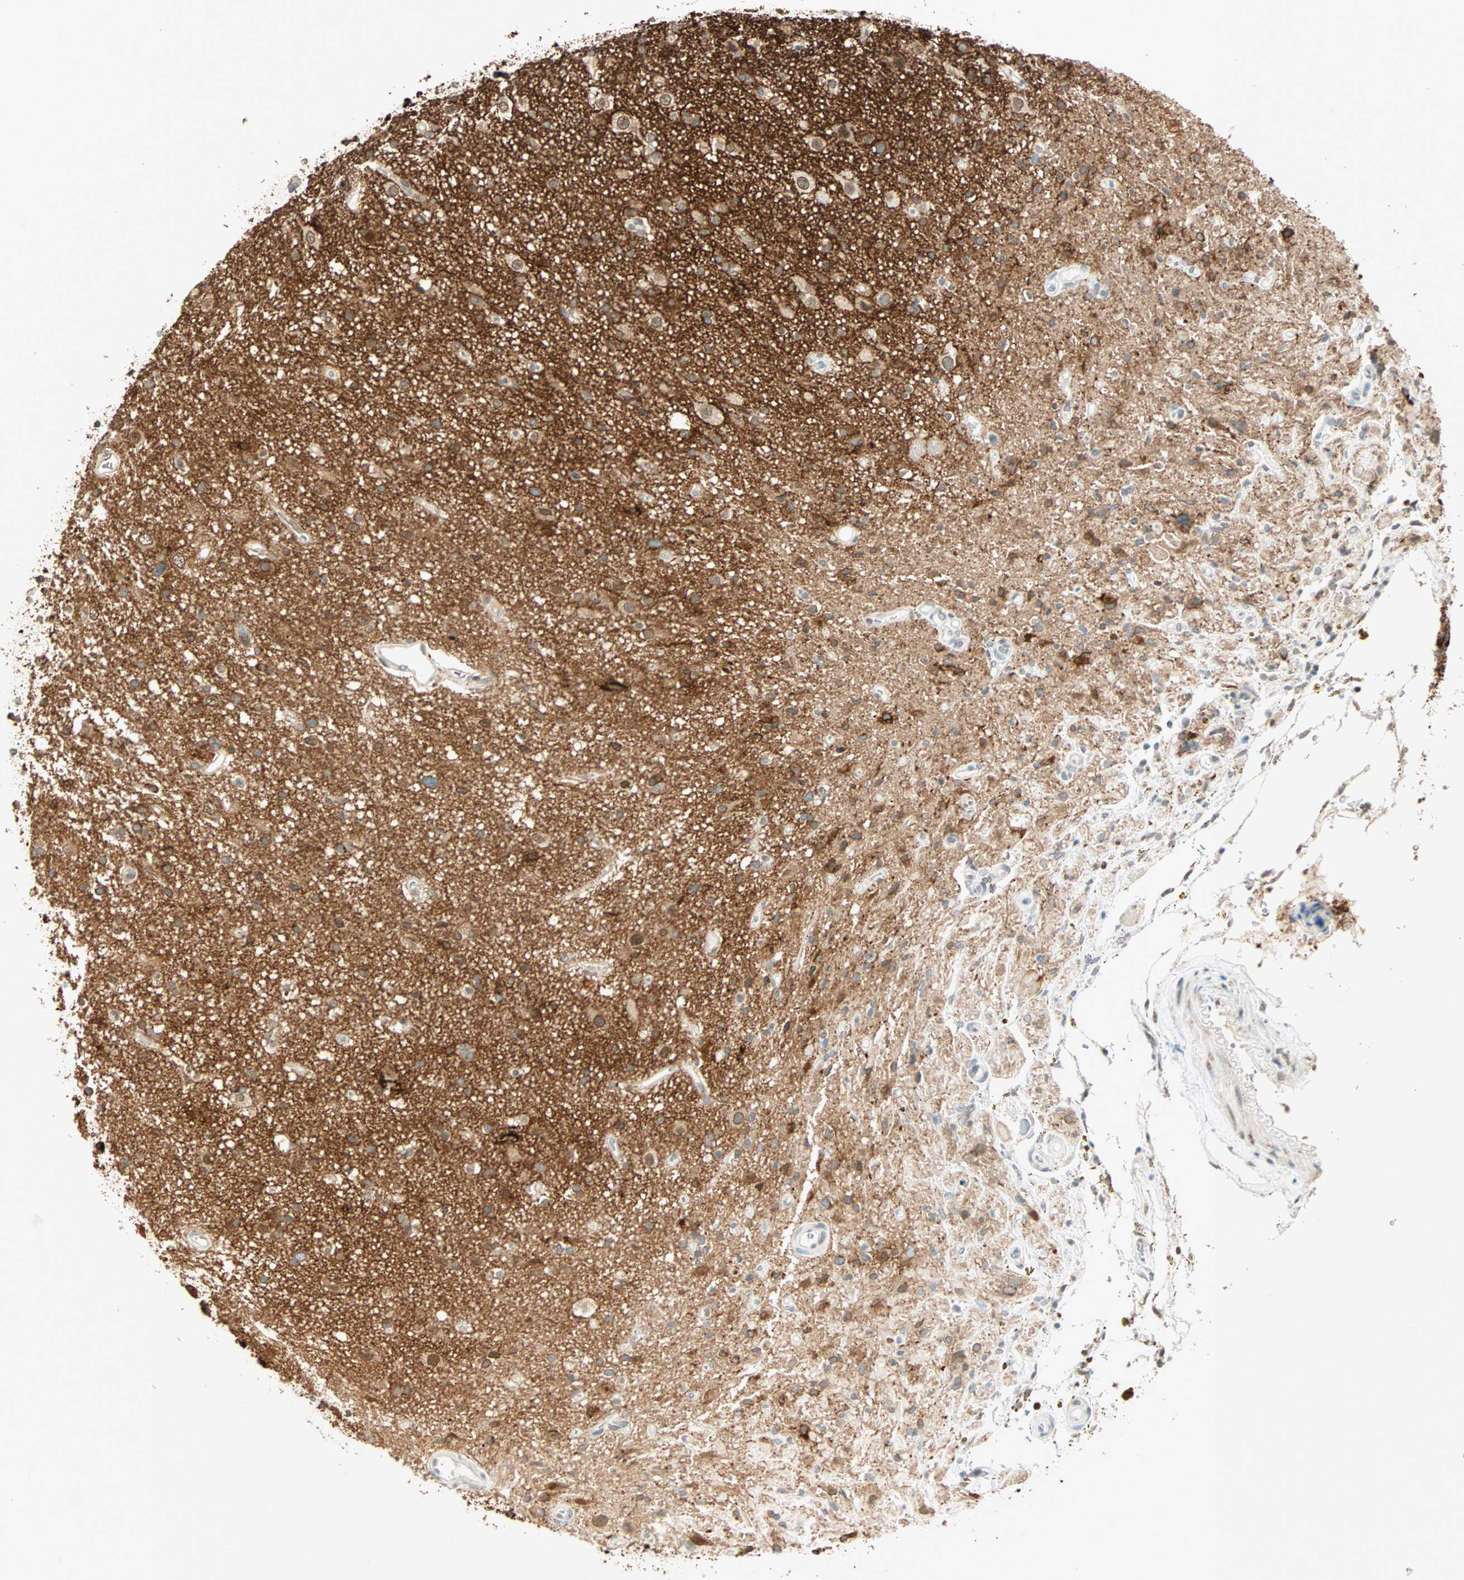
{"staining": {"intensity": "moderate", "quantity": ">75%", "location": "cytoplasmic/membranous"}, "tissue": "glioma", "cell_type": "Tumor cells", "image_type": "cancer", "snomed": [{"axis": "morphology", "description": "Glioma, malignant, High grade"}, {"axis": "topography", "description": "Brain"}], "caption": "Immunohistochemistry of human high-grade glioma (malignant) demonstrates medium levels of moderate cytoplasmic/membranous expression in approximately >75% of tumor cells. Nuclei are stained in blue.", "gene": "BCAN", "patient": {"sex": "male", "age": 33}}